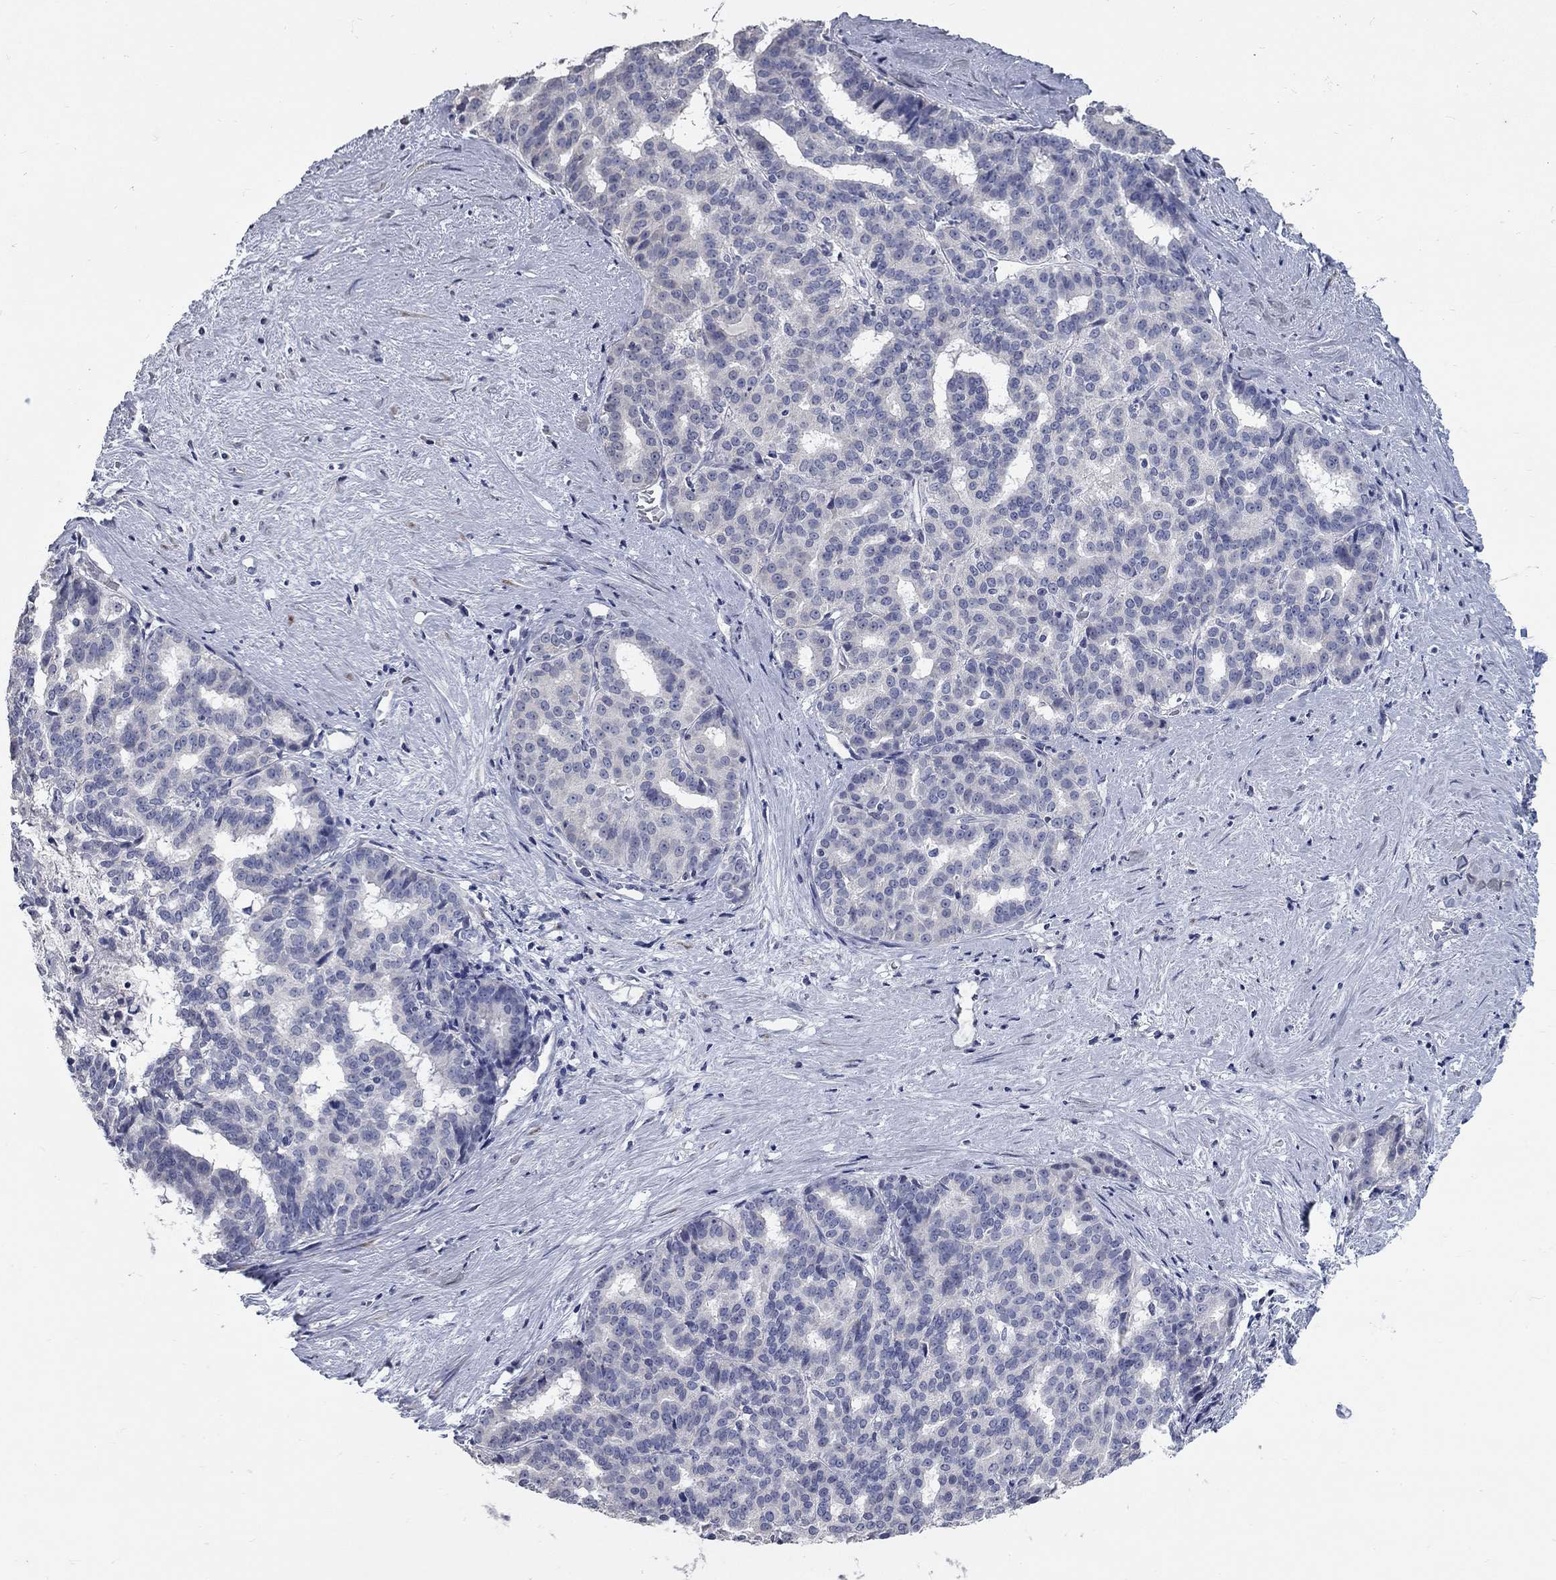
{"staining": {"intensity": "negative", "quantity": "none", "location": "none"}, "tissue": "liver cancer", "cell_type": "Tumor cells", "image_type": "cancer", "snomed": [{"axis": "morphology", "description": "Cholangiocarcinoma"}, {"axis": "topography", "description": "Liver"}], "caption": "An image of human liver cancer is negative for staining in tumor cells.", "gene": "SYT12", "patient": {"sex": "female", "age": 47}}